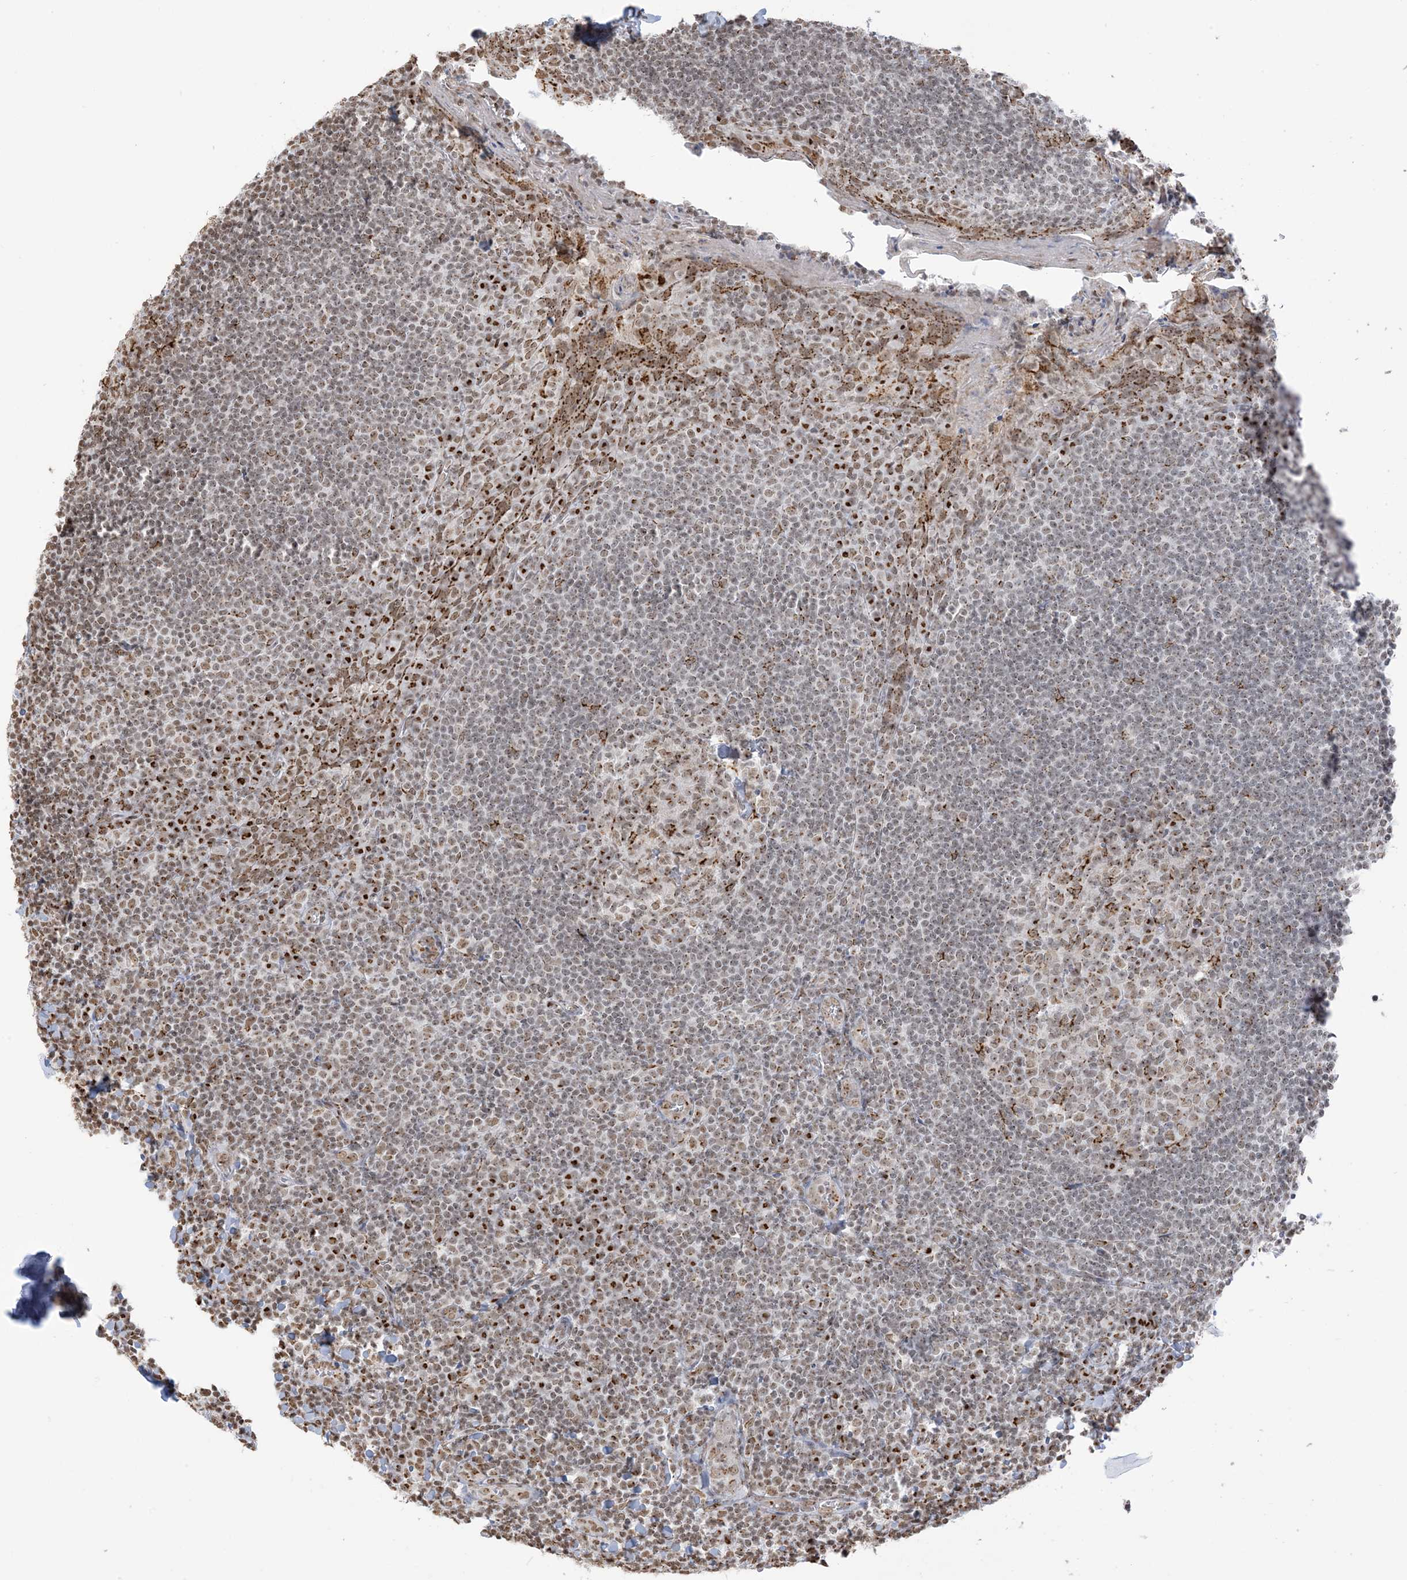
{"staining": {"intensity": "moderate", "quantity": ">75%", "location": "cytoplasmic/membranous,nuclear"}, "tissue": "tonsil", "cell_type": "Germinal center cells", "image_type": "normal", "snomed": [{"axis": "morphology", "description": "Normal tissue, NOS"}, {"axis": "topography", "description": "Tonsil"}], "caption": "About >75% of germinal center cells in unremarkable tonsil exhibit moderate cytoplasmic/membranous,nuclear protein staining as visualized by brown immunohistochemical staining.", "gene": "GPR107", "patient": {"sex": "male", "age": 27}}